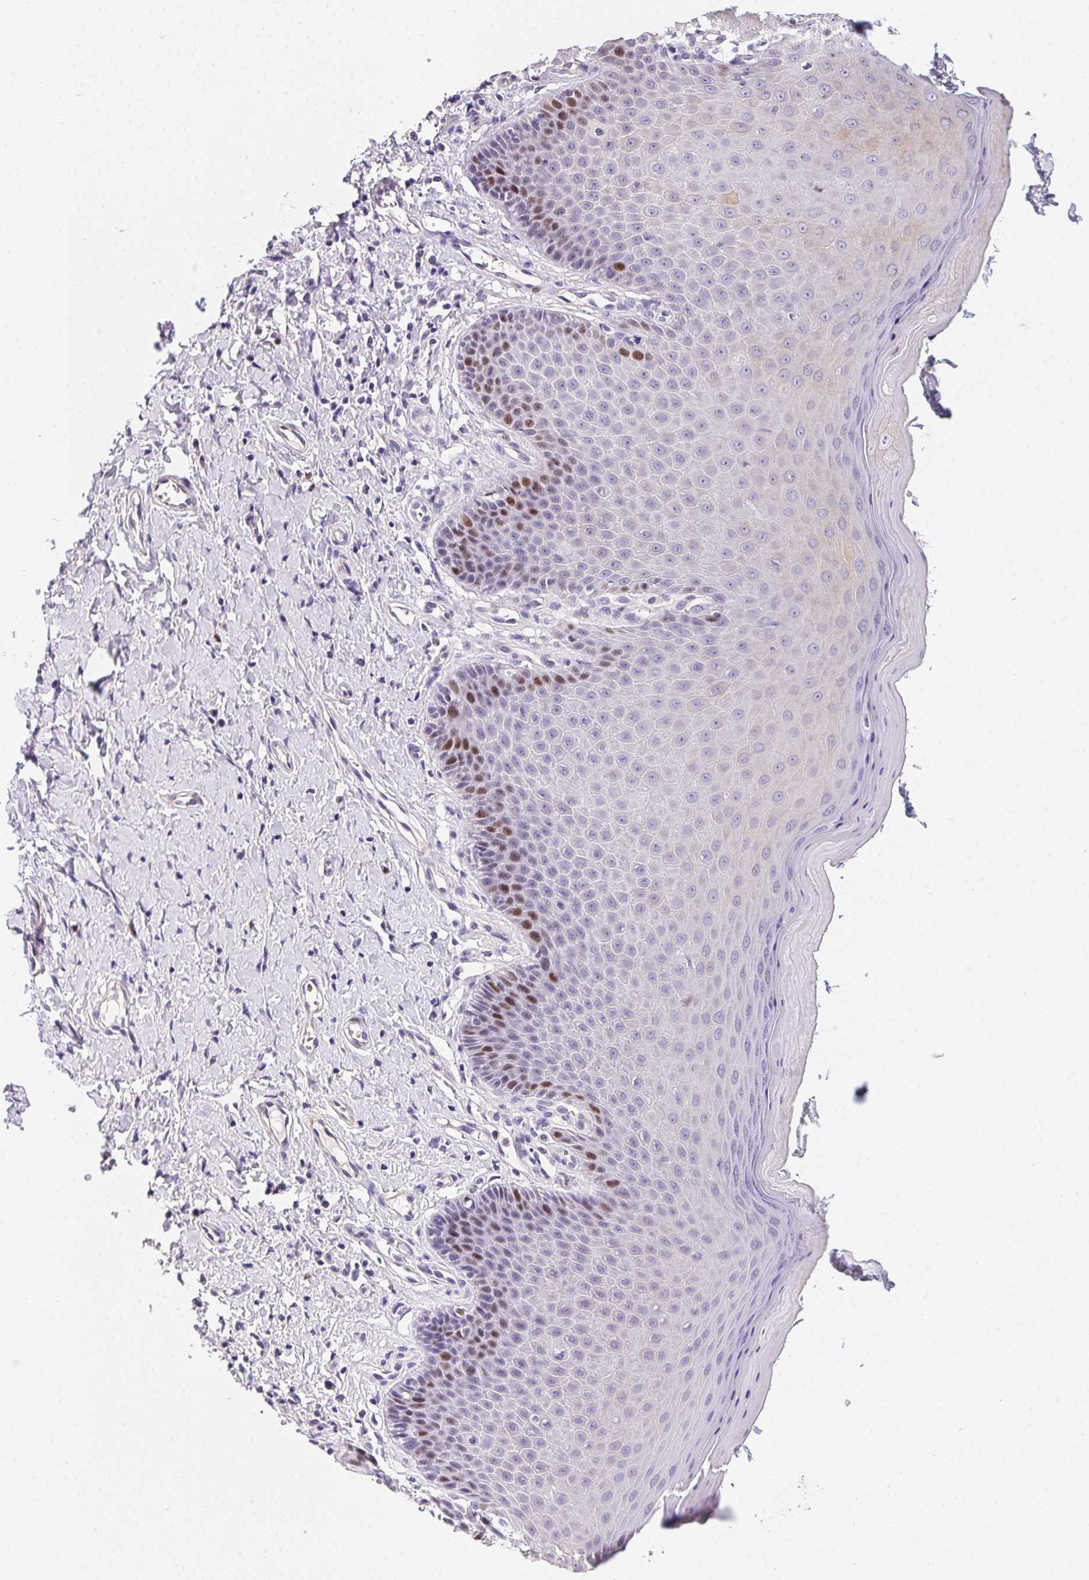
{"staining": {"intensity": "moderate", "quantity": "<25%", "location": "nuclear"}, "tissue": "vagina", "cell_type": "Squamous epithelial cells", "image_type": "normal", "snomed": [{"axis": "morphology", "description": "Normal tissue, NOS"}, {"axis": "topography", "description": "Vagina"}], "caption": "Vagina stained with DAB IHC exhibits low levels of moderate nuclear expression in about <25% of squamous epithelial cells.", "gene": "HELLS", "patient": {"sex": "female", "age": 83}}